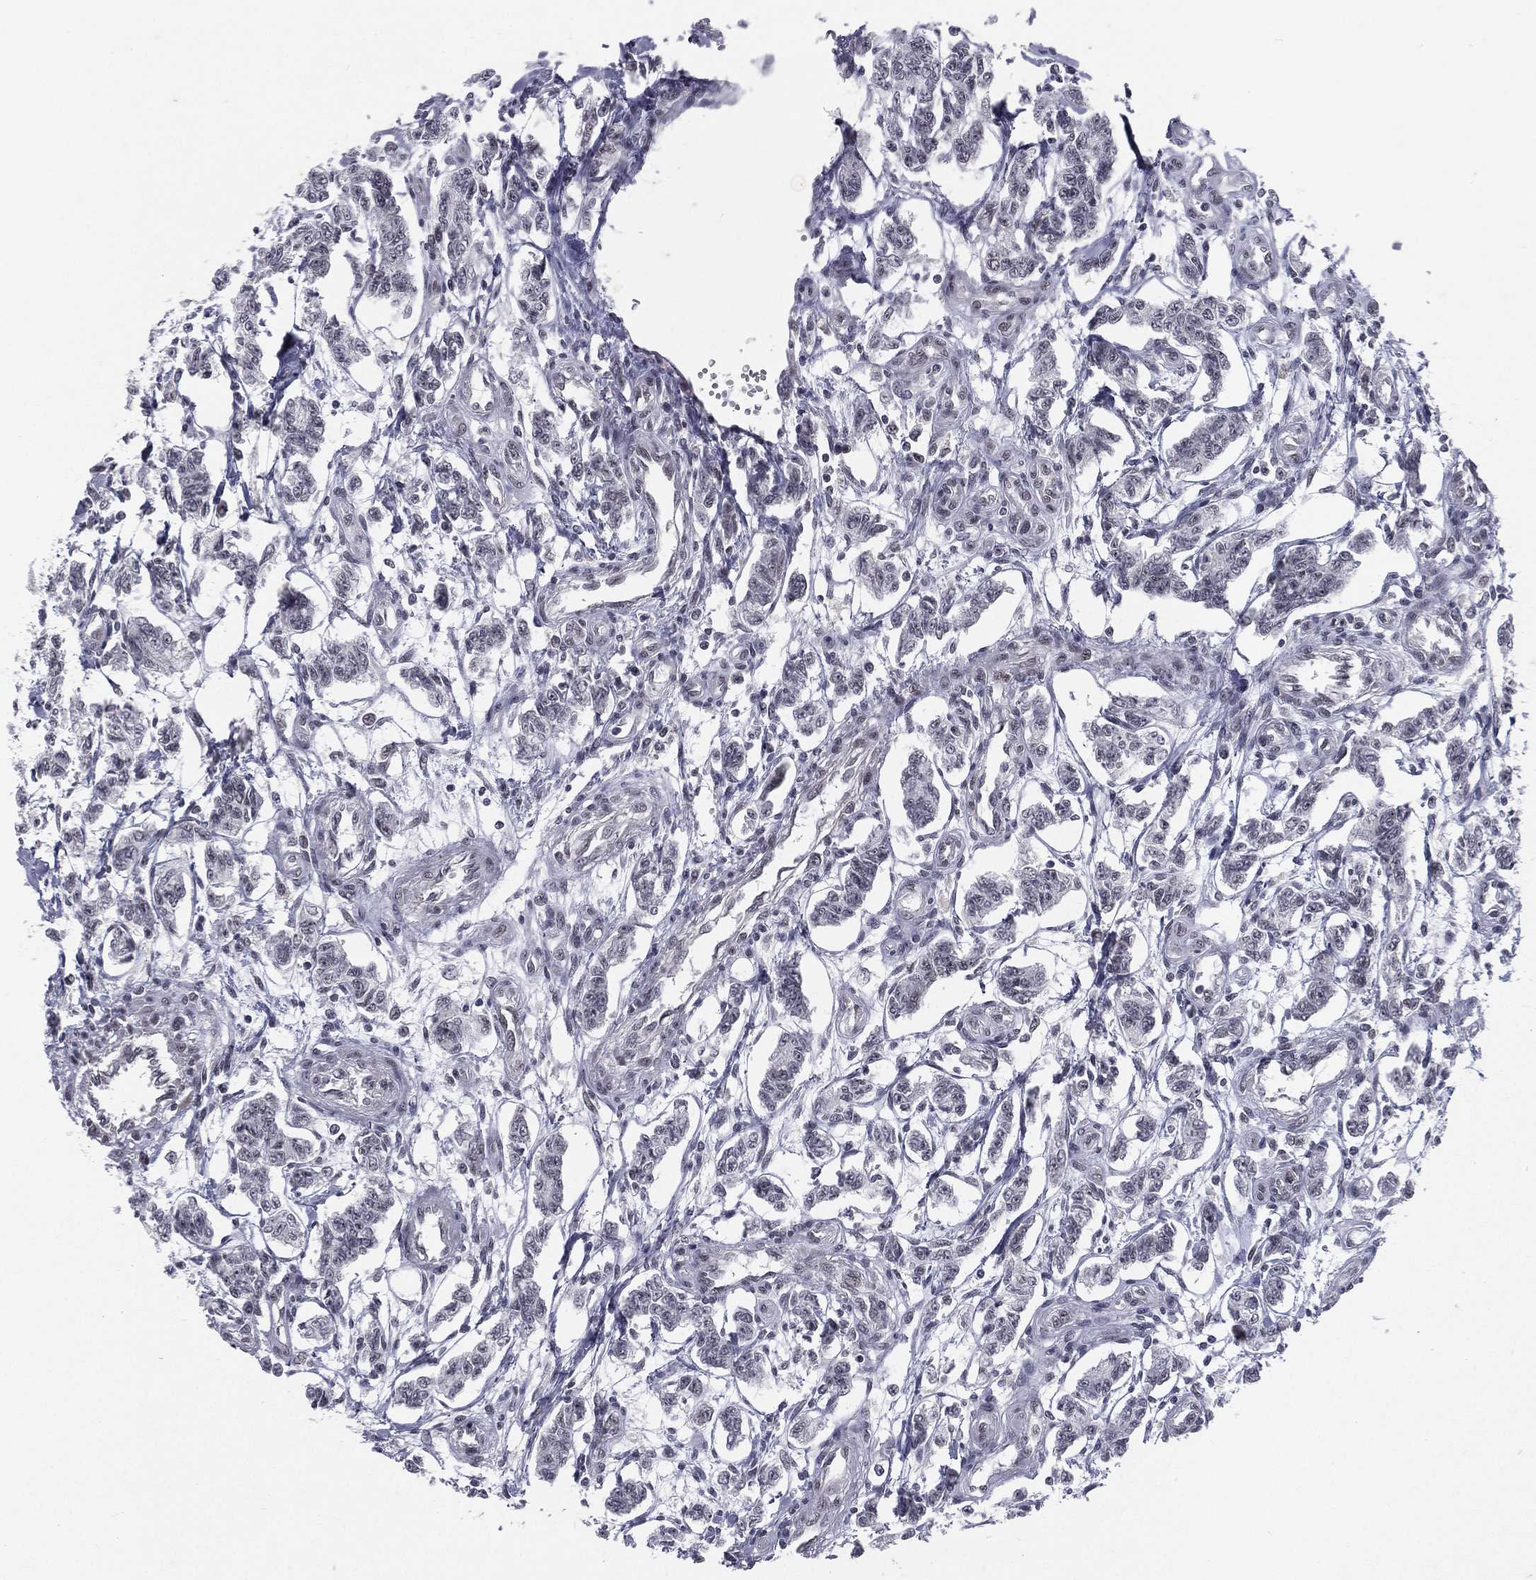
{"staining": {"intensity": "negative", "quantity": "none", "location": "none"}, "tissue": "carcinoid", "cell_type": "Tumor cells", "image_type": "cancer", "snomed": [{"axis": "morphology", "description": "Carcinoid, malignant, NOS"}, {"axis": "topography", "description": "Kidney"}], "caption": "A histopathology image of human malignant carcinoid is negative for staining in tumor cells. (DAB IHC, high magnification).", "gene": "MORC2", "patient": {"sex": "female", "age": 41}}